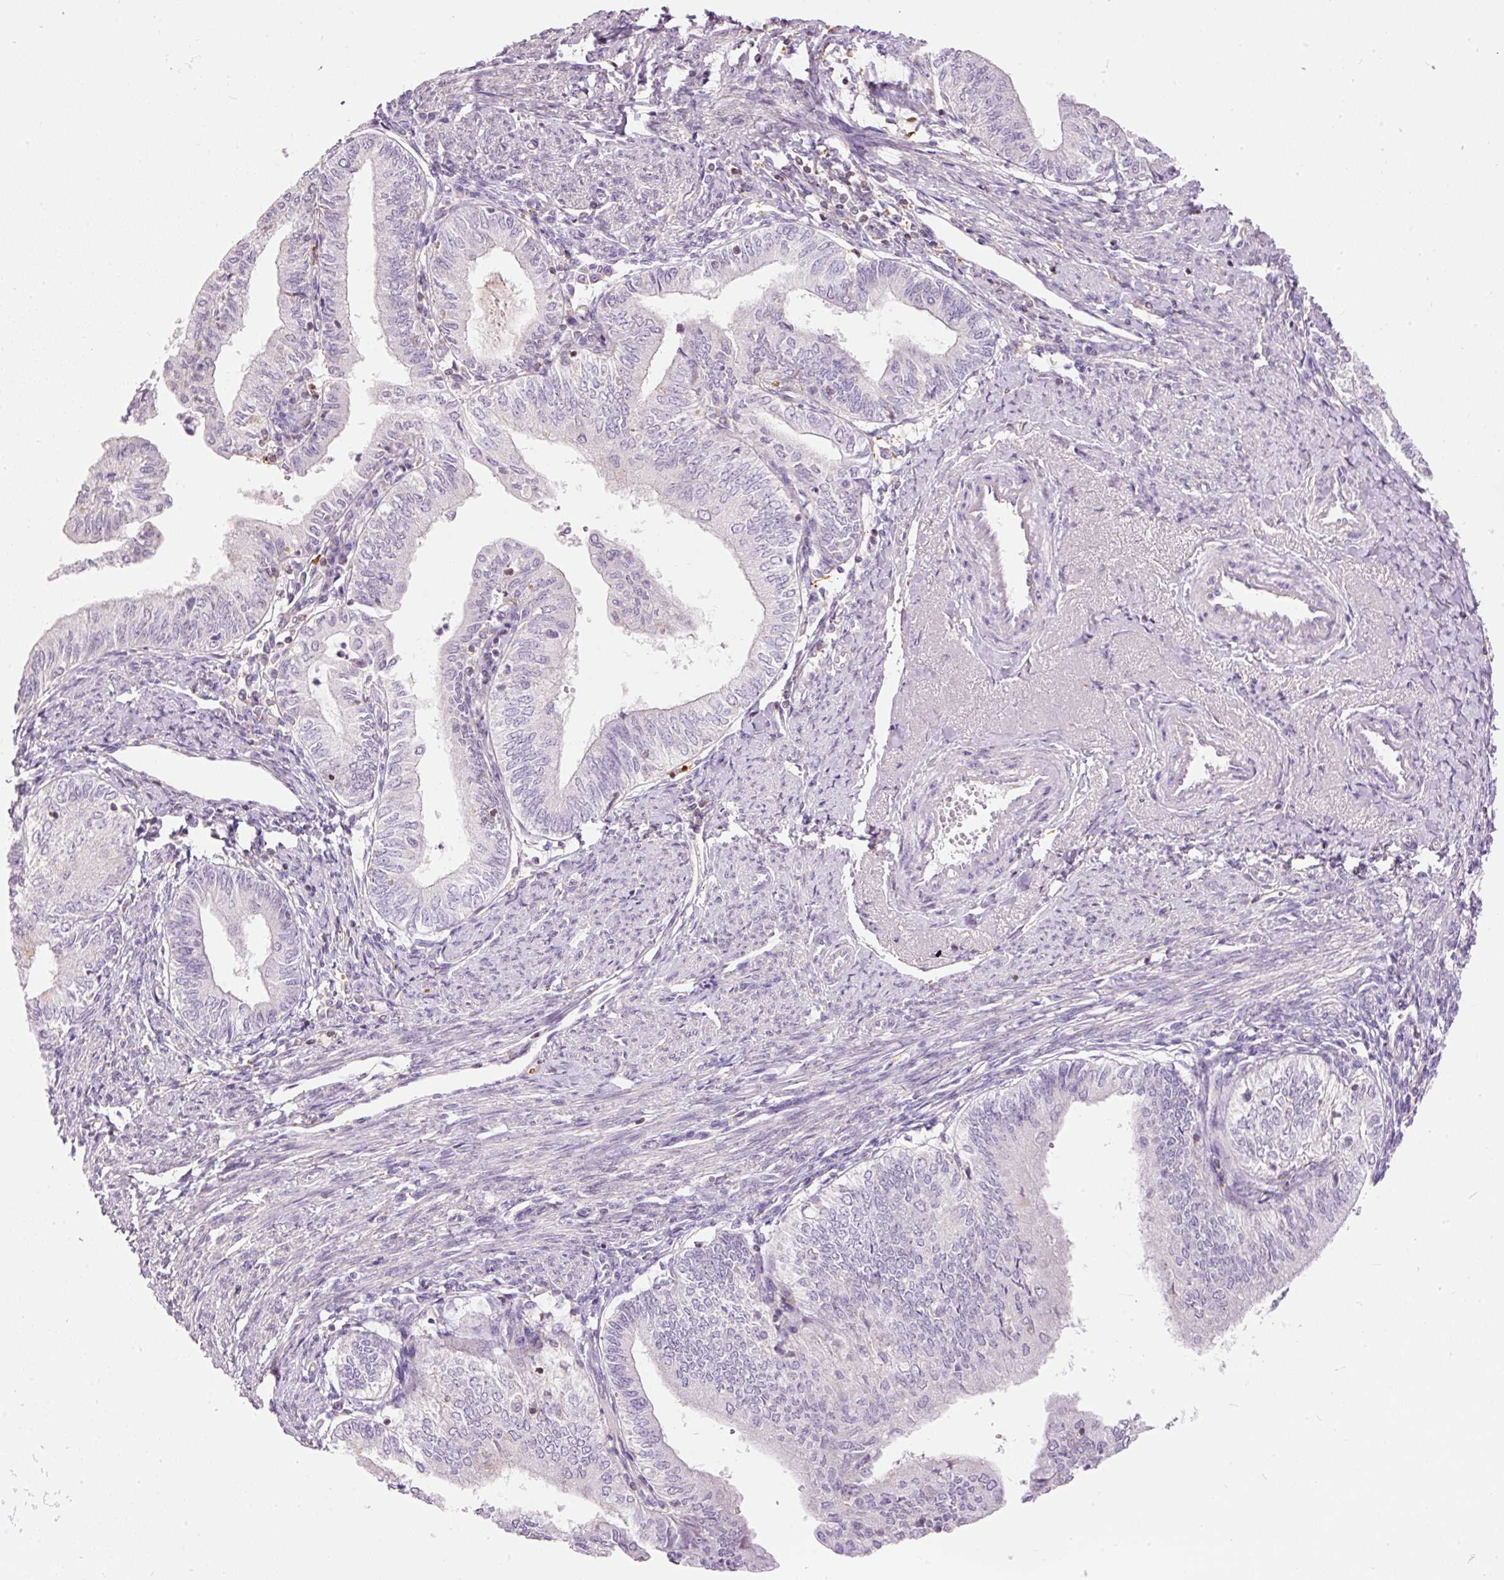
{"staining": {"intensity": "negative", "quantity": "none", "location": "none"}, "tissue": "endometrial cancer", "cell_type": "Tumor cells", "image_type": "cancer", "snomed": [{"axis": "morphology", "description": "Adenocarcinoma, NOS"}, {"axis": "topography", "description": "Endometrium"}], "caption": "Adenocarcinoma (endometrial) was stained to show a protein in brown. There is no significant positivity in tumor cells.", "gene": "DOK6", "patient": {"sex": "female", "age": 66}}